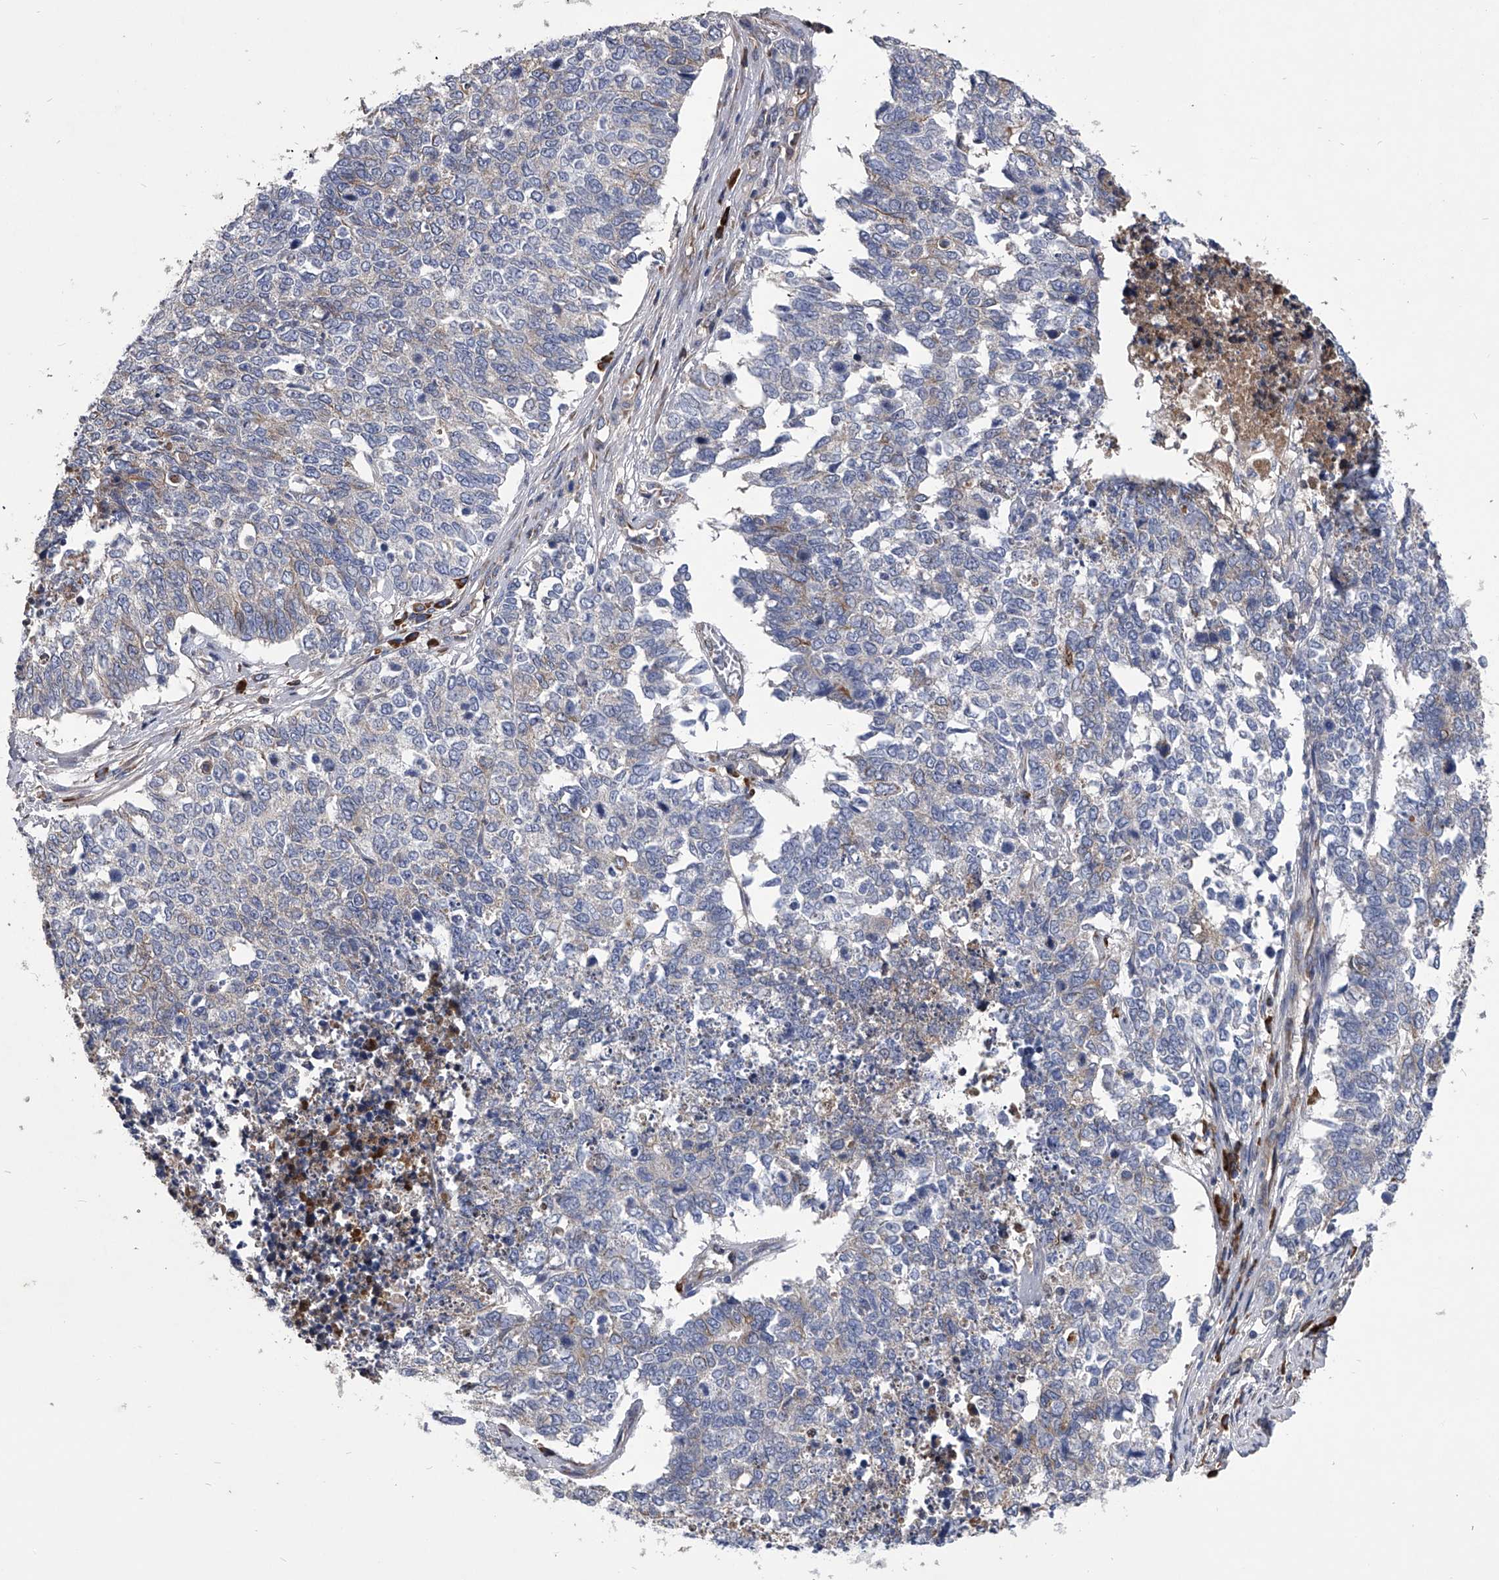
{"staining": {"intensity": "negative", "quantity": "none", "location": "none"}, "tissue": "cervical cancer", "cell_type": "Tumor cells", "image_type": "cancer", "snomed": [{"axis": "morphology", "description": "Squamous cell carcinoma, NOS"}, {"axis": "topography", "description": "Cervix"}], "caption": "High power microscopy photomicrograph of an immunohistochemistry micrograph of squamous cell carcinoma (cervical), revealing no significant expression in tumor cells.", "gene": "CCR4", "patient": {"sex": "female", "age": 63}}